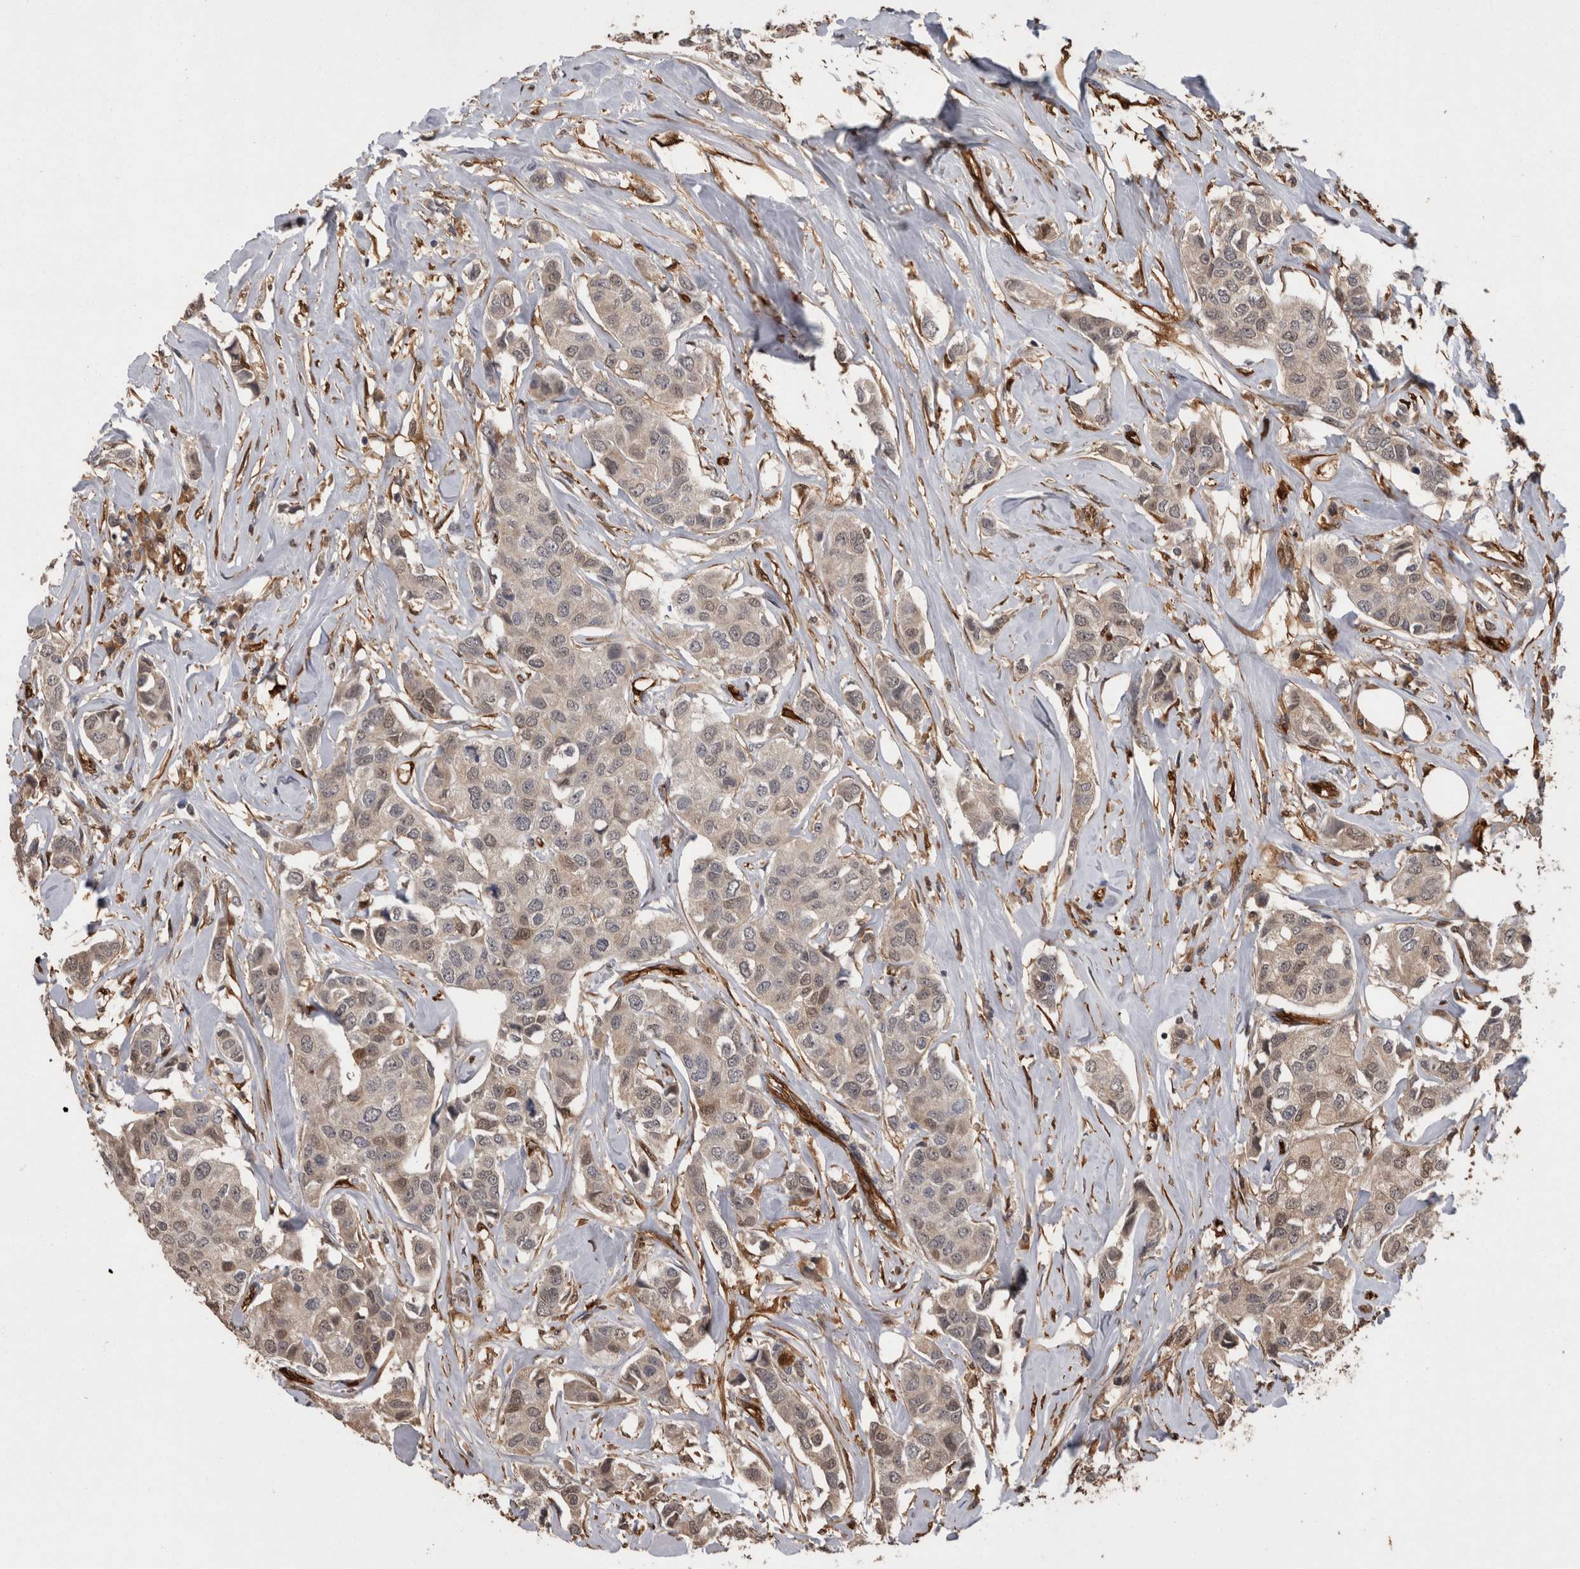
{"staining": {"intensity": "weak", "quantity": "<25%", "location": "nuclear"}, "tissue": "breast cancer", "cell_type": "Tumor cells", "image_type": "cancer", "snomed": [{"axis": "morphology", "description": "Duct carcinoma"}, {"axis": "topography", "description": "Breast"}], "caption": "Immunohistochemistry of breast cancer (infiltrating ductal carcinoma) displays no positivity in tumor cells.", "gene": "LXN", "patient": {"sex": "female", "age": 80}}